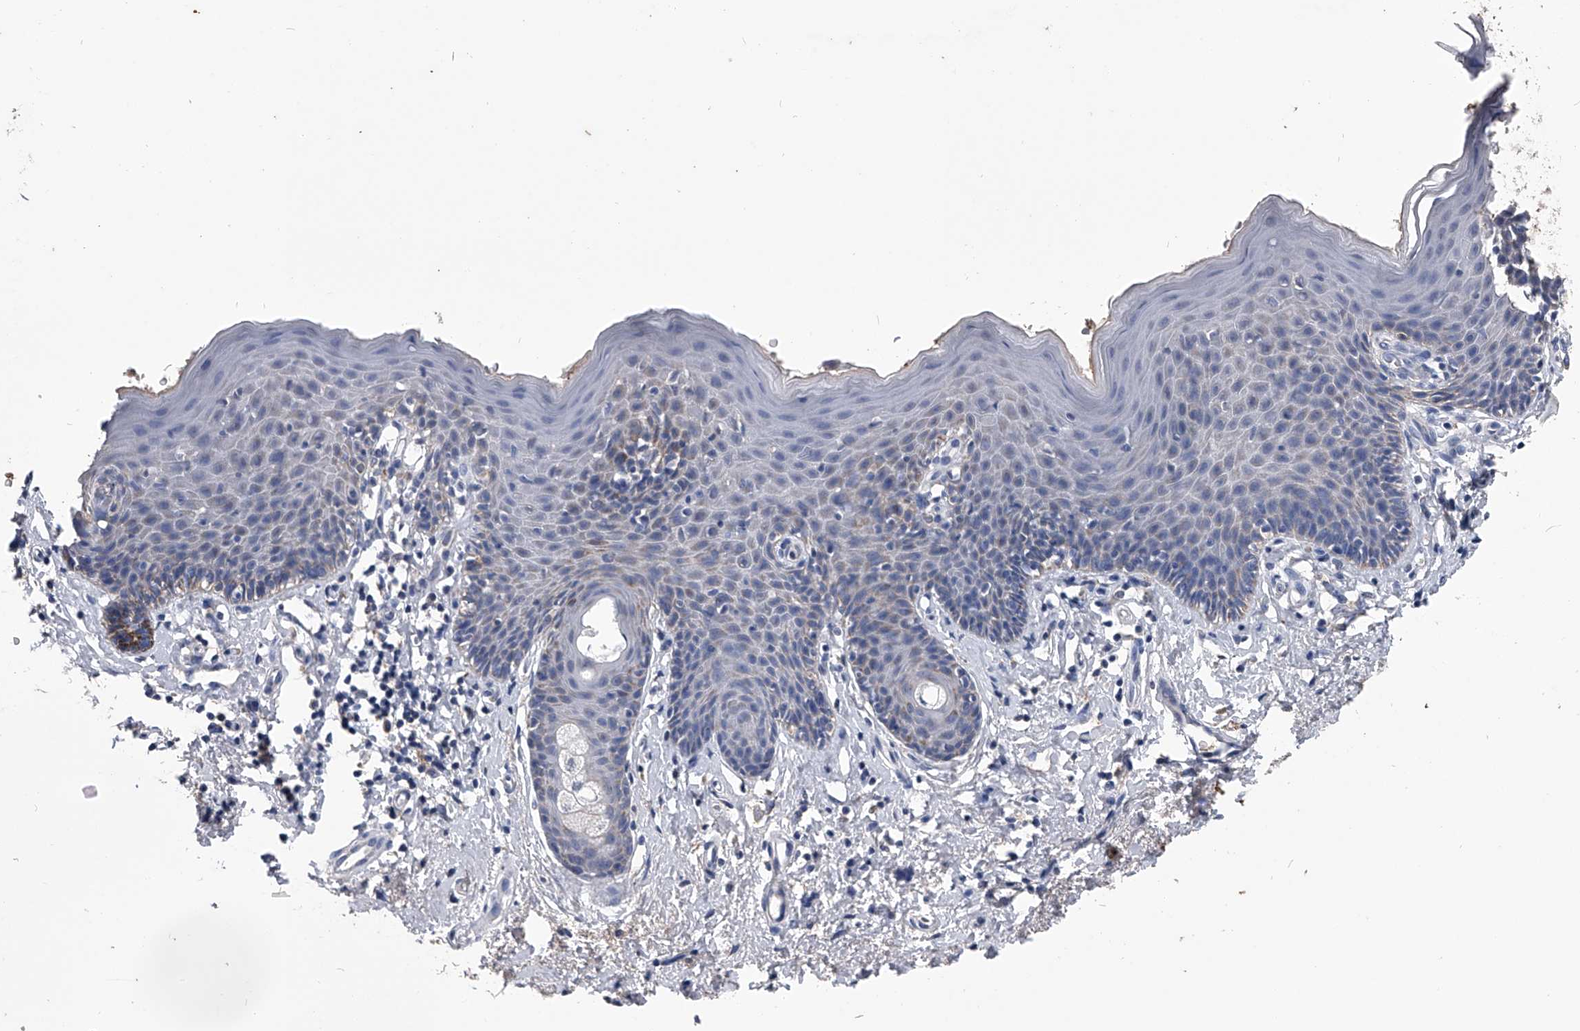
{"staining": {"intensity": "moderate", "quantity": "<25%", "location": "cytoplasmic/membranous"}, "tissue": "skin", "cell_type": "Epidermal cells", "image_type": "normal", "snomed": [{"axis": "morphology", "description": "Normal tissue, NOS"}, {"axis": "topography", "description": "Vulva"}], "caption": "Protein staining of unremarkable skin displays moderate cytoplasmic/membranous positivity in about <25% of epidermal cells. The protein of interest is shown in brown color, while the nuclei are stained blue.", "gene": "OAT", "patient": {"sex": "female", "age": 66}}